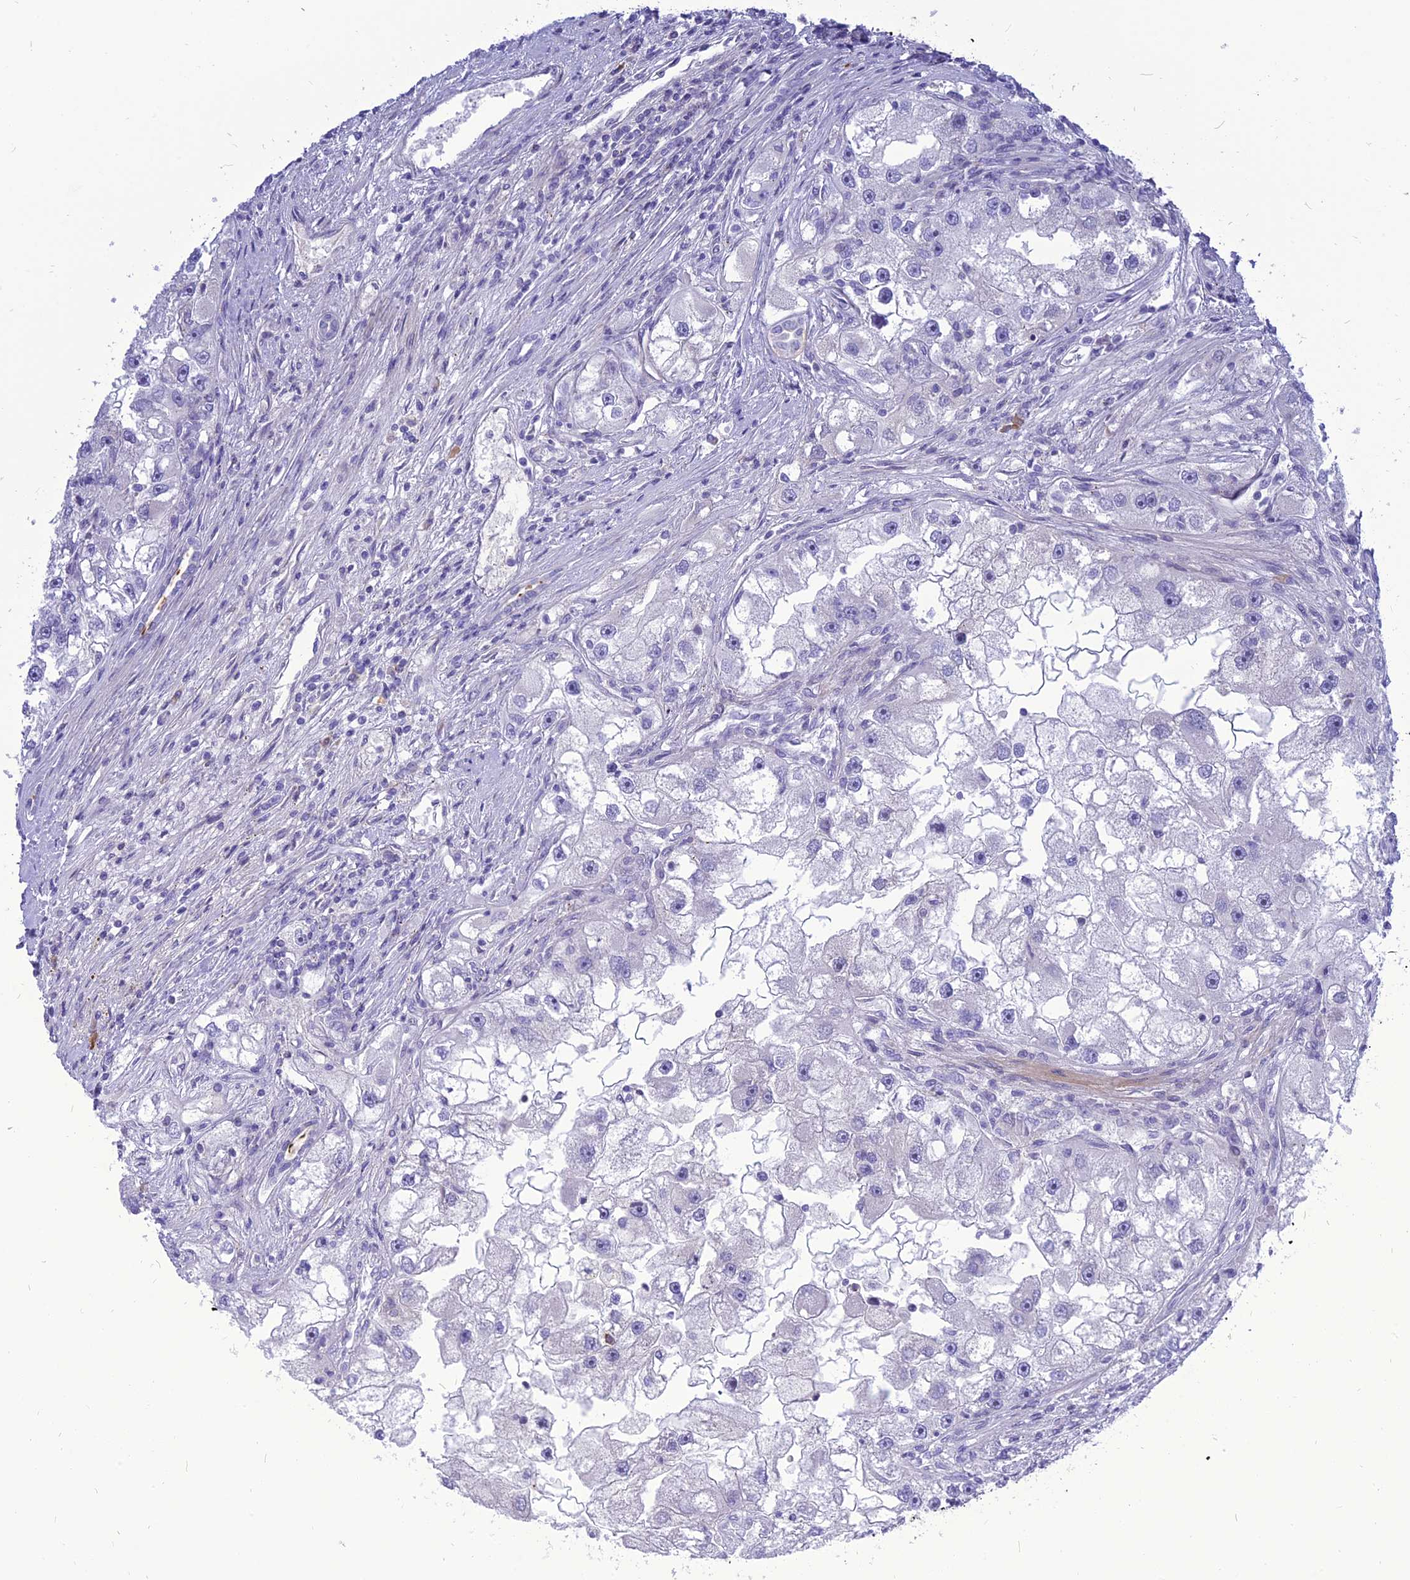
{"staining": {"intensity": "negative", "quantity": "none", "location": "none"}, "tissue": "renal cancer", "cell_type": "Tumor cells", "image_type": "cancer", "snomed": [{"axis": "morphology", "description": "Adenocarcinoma, NOS"}, {"axis": "topography", "description": "Kidney"}], "caption": "IHC image of adenocarcinoma (renal) stained for a protein (brown), which reveals no staining in tumor cells.", "gene": "MBD3L1", "patient": {"sex": "male", "age": 63}}